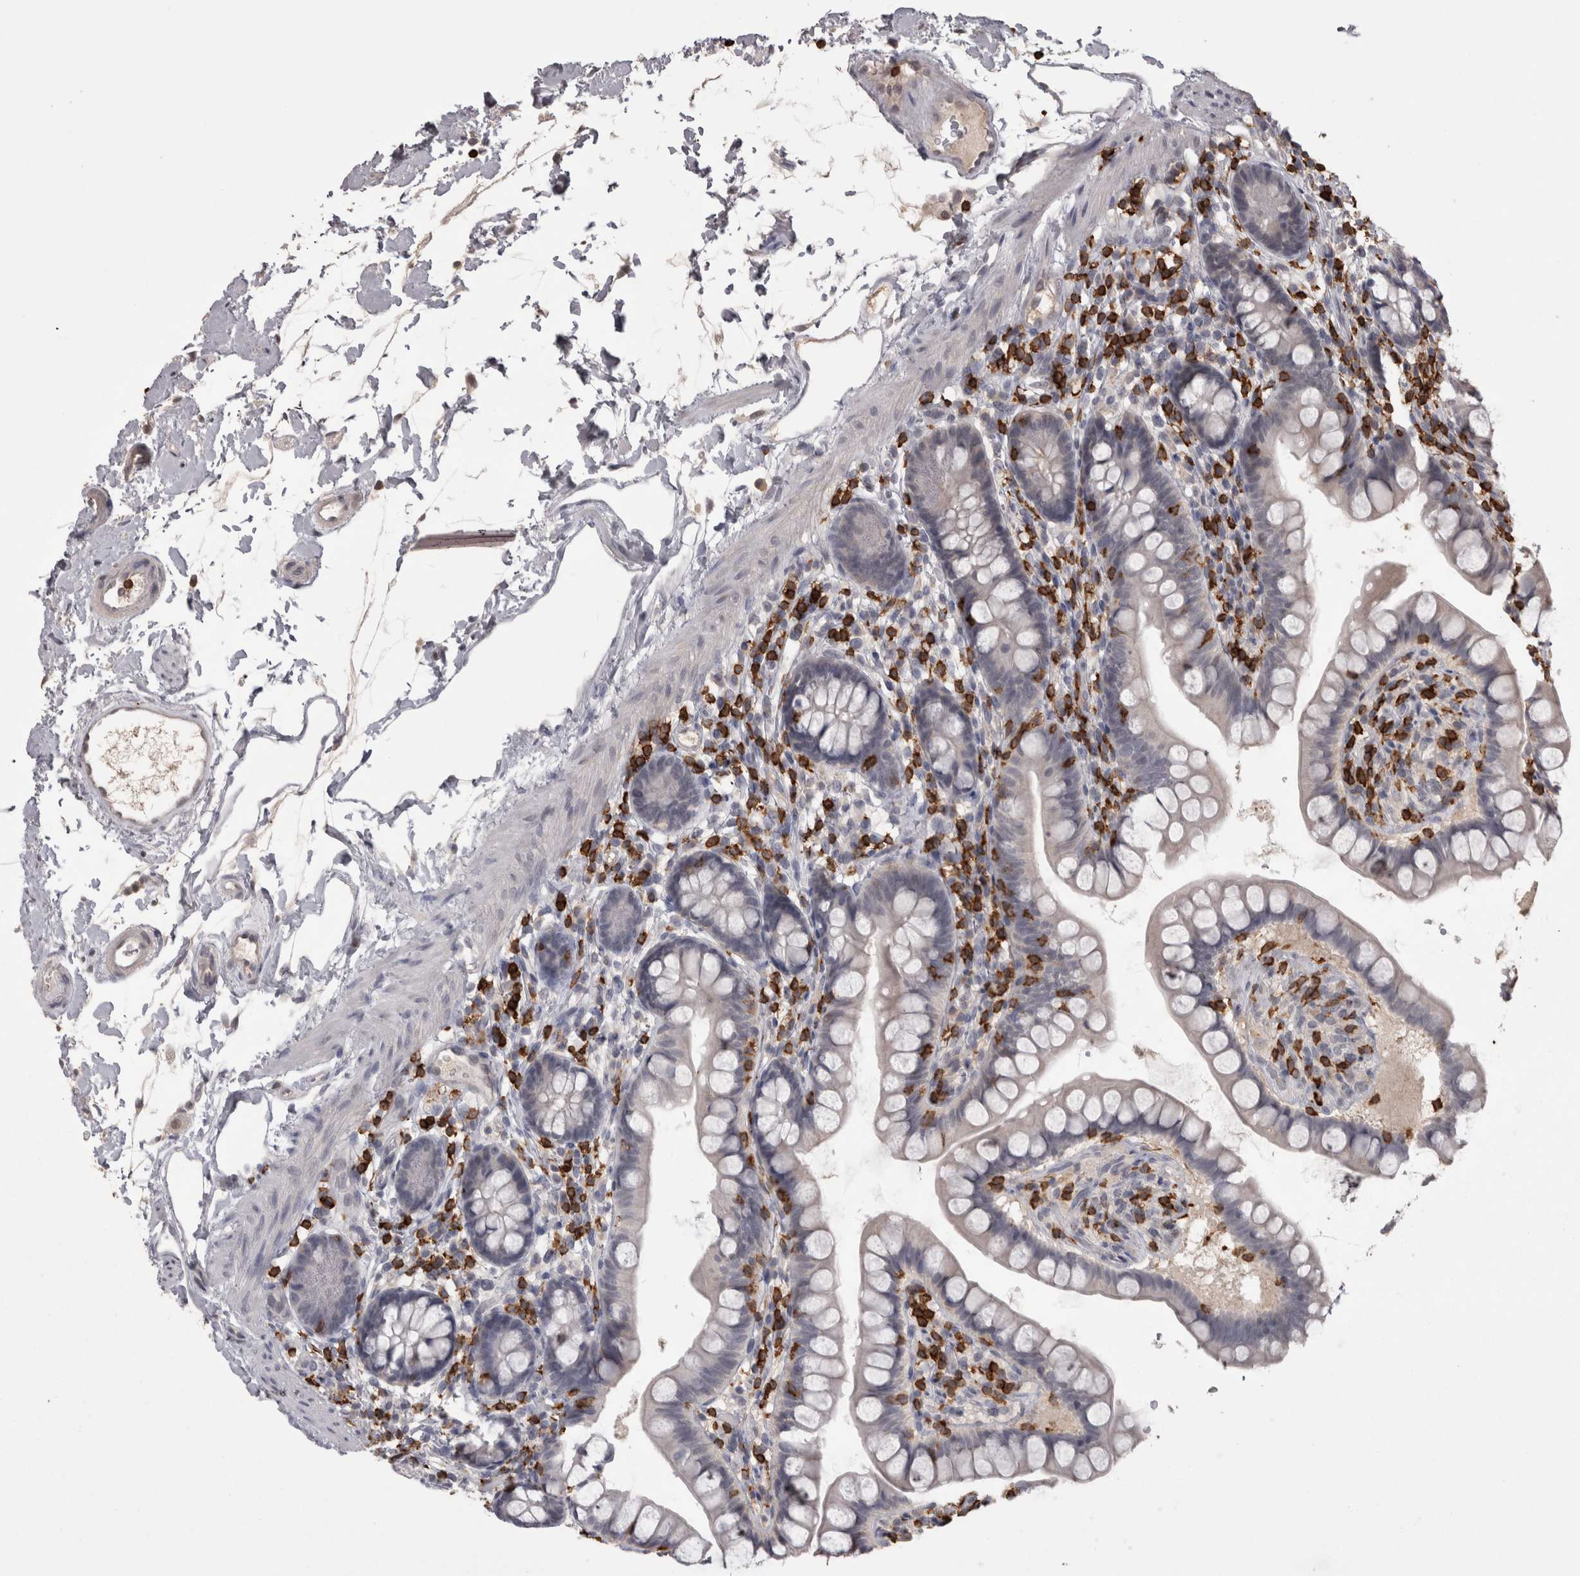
{"staining": {"intensity": "negative", "quantity": "none", "location": "none"}, "tissue": "small intestine", "cell_type": "Glandular cells", "image_type": "normal", "snomed": [{"axis": "morphology", "description": "Normal tissue, NOS"}, {"axis": "topography", "description": "Small intestine"}], "caption": "Immunohistochemistry (IHC) photomicrograph of unremarkable small intestine: human small intestine stained with DAB (3,3'-diaminobenzidine) reveals no significant protein positivity in glandular cells. (DAB (3,3'-diaminobenzidine) immunohistochemistry visualized using brightfield microscopy, high magnification).", "gene": "SKAP1", "patient": {"sex": "female", "age": 84}}